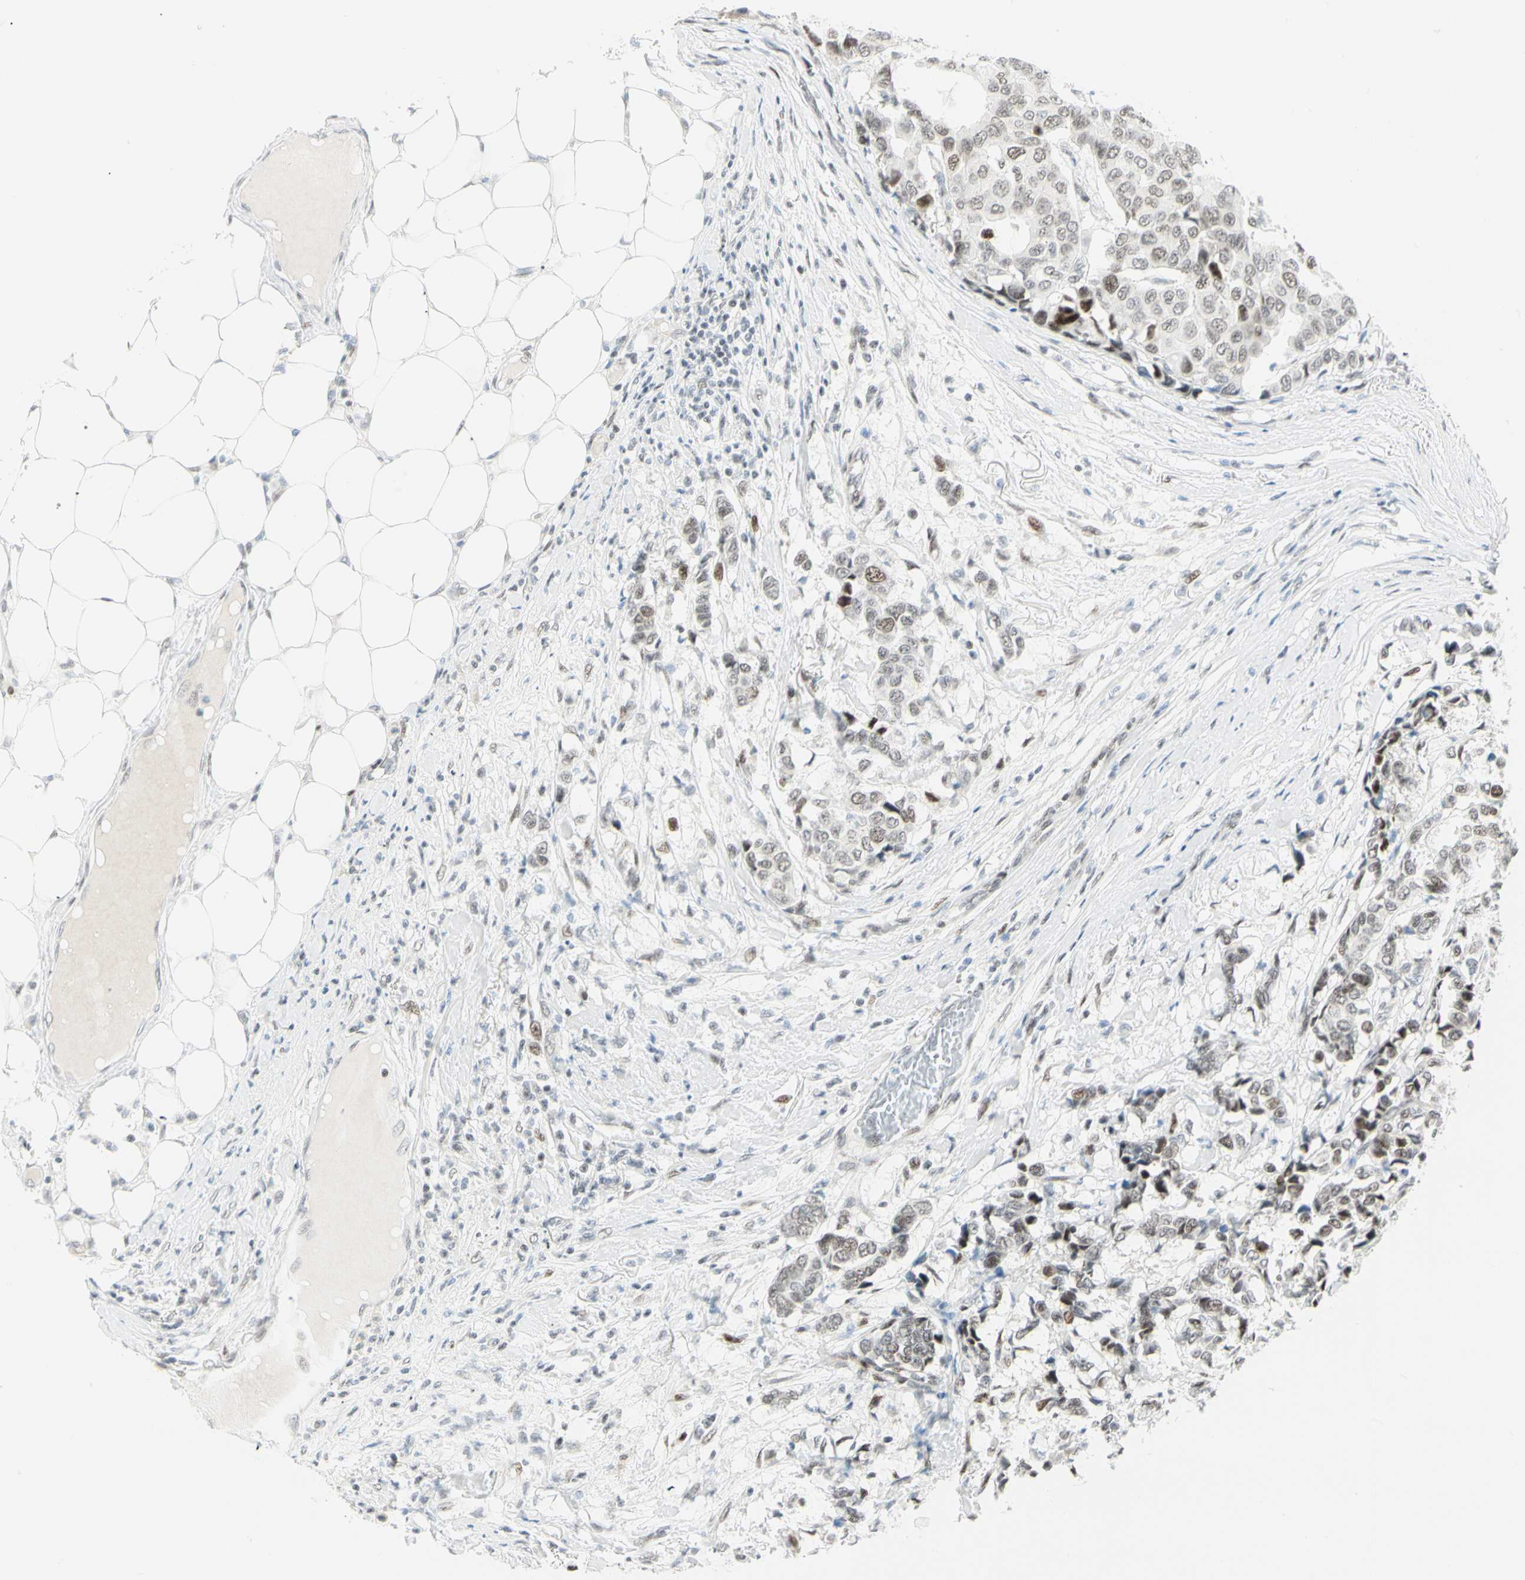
{"staining": {"intensity": "weak", "quantity": "<25%", "location": "nuclear"}, "tissue": "breast cancer", "cell_type": "Tumor cells", "image_type": "cancer", "snomed": [{"axis": "morphology", "description": "Duct carcinoma"}, {"axis": "topography", "description": "Breast"}], "caption": "An IHC photomicrograph of breast cancer (intraductal carcinoma) is shown. There is no staining in tumor cells of breast cancer (intraductal carcinoma). (DAB immunohistochemistry (IHC), high magnification).", "gene": "PKNOX1", "patient": {"sex": "female", "age": 87}}